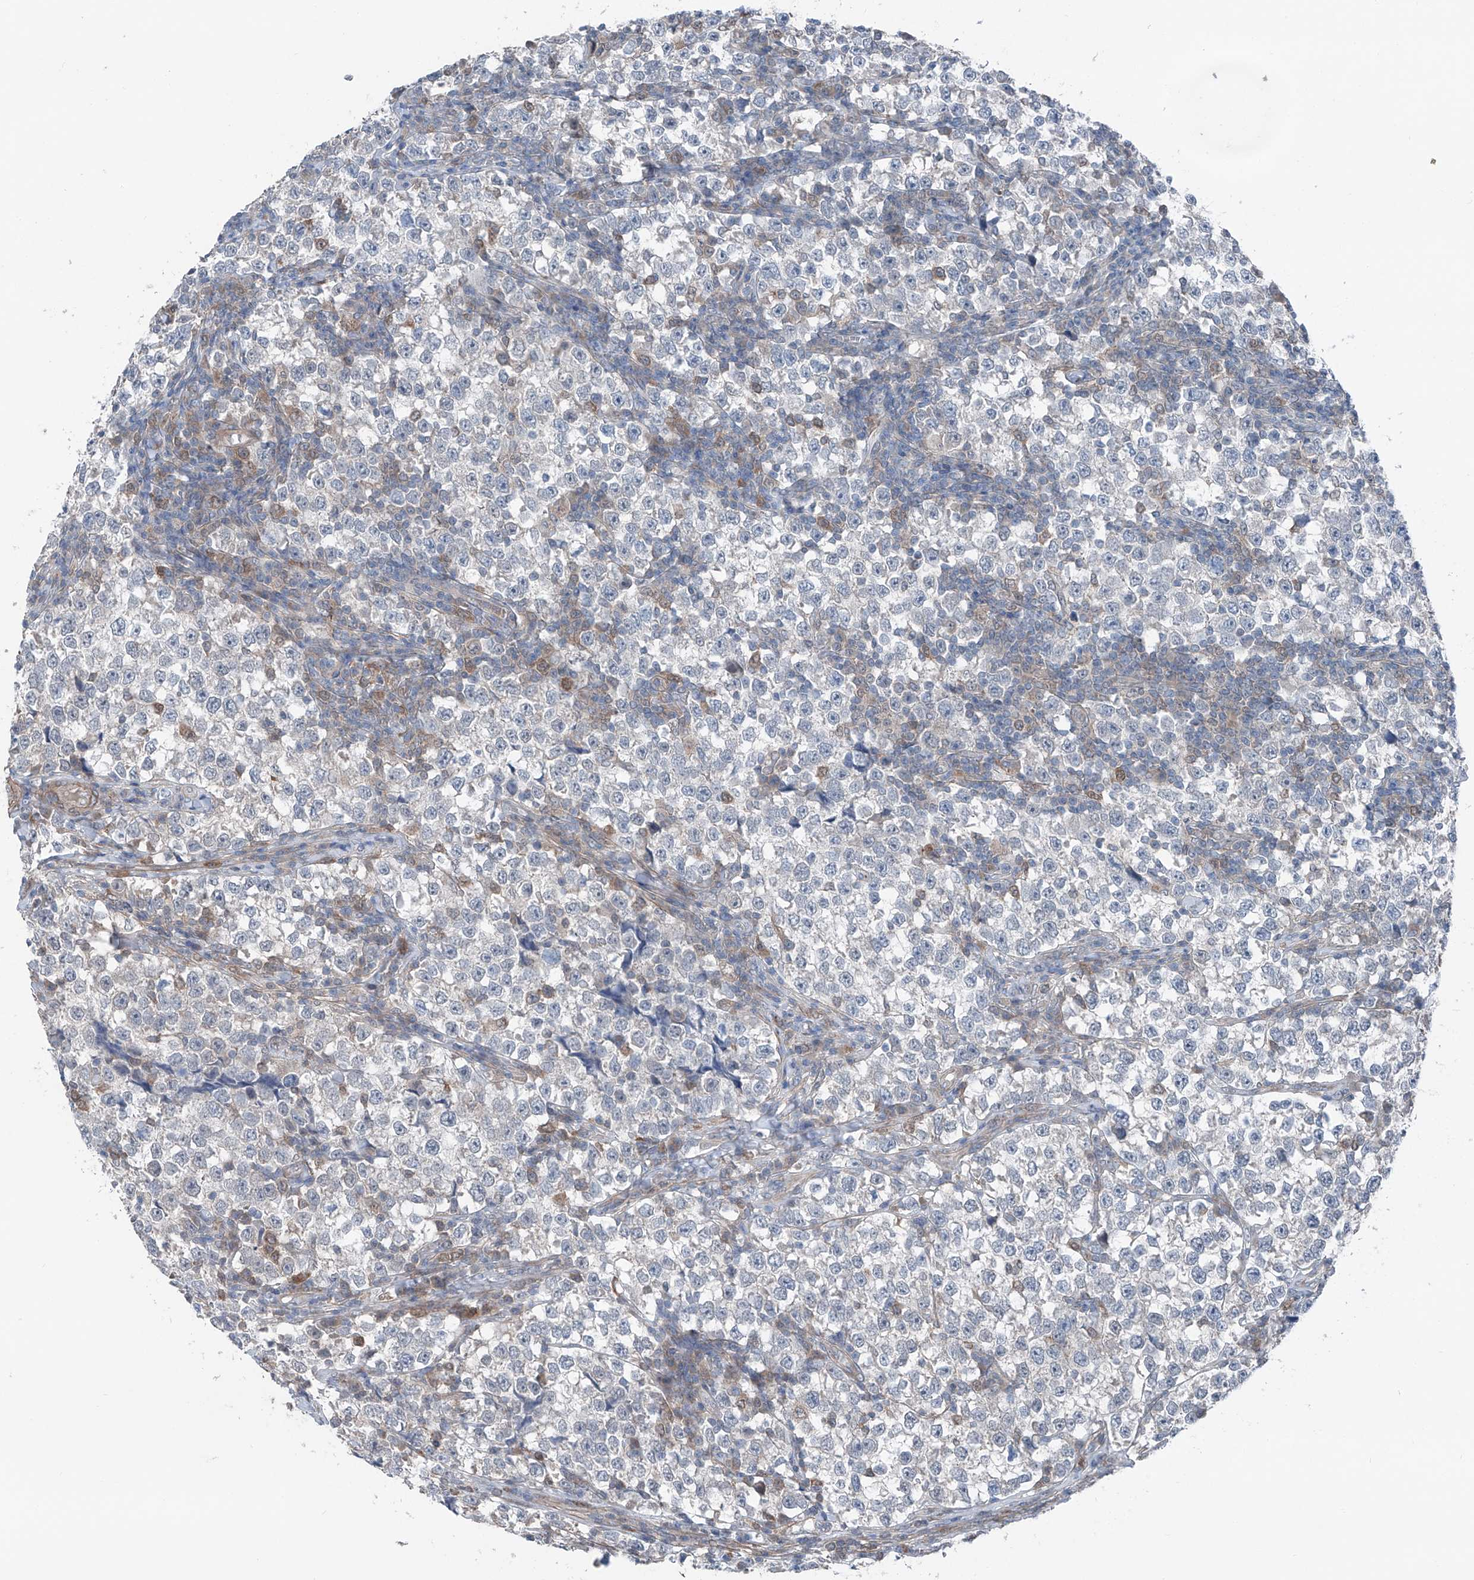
{"staining": {"intensity": "negative", "quantity": "none", "location": "none"}, "tissue": "testis cancer", "cell_type": "Tumor cells", "image_type": "cancer", "snomed": [{"axis": "morphology", "description": "Normal tissue, NOS"}, {"axis": "morphology", "description": "Seminoma, NOS"}, {"axis": "topography", "description": "Testis"}], "caption": "Tumor cells are negative for brown protein staining in testis cancer (seminoma).", "gene": "HSPB11", "patient": {"sex": "male", "age": 43}}